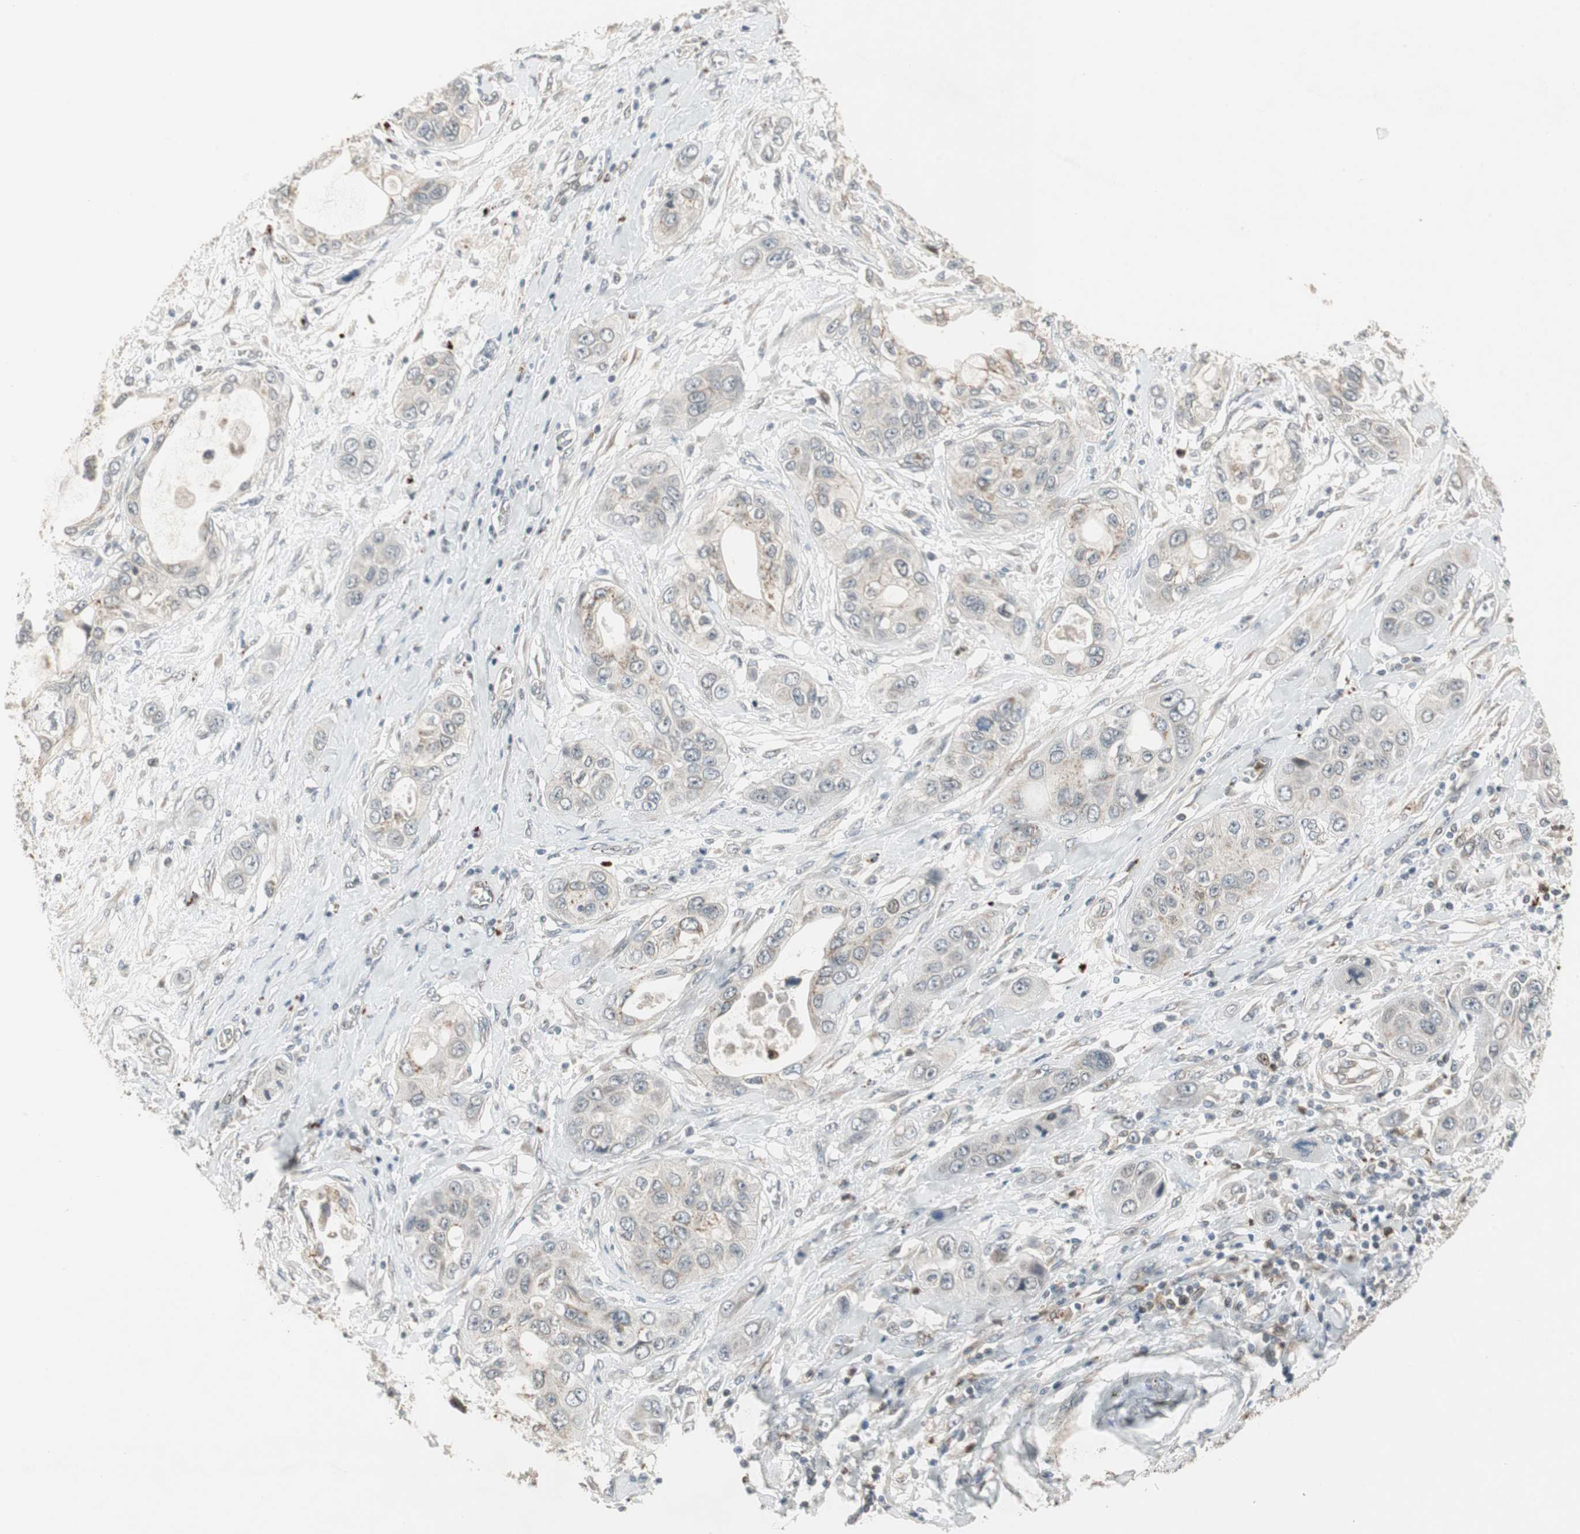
{"staining": {"intensity": "weak", "quantity": "<25%", "location": "cytoplasmic/membranous"}, "tissue": "pancreatic cancer", "cell_type": "Tumor cells", "image_type": "cancer", "snomed": [{"axis": "morphology", "description": "Adenocarcinoma, NOS"}, {"axis": "topography", "description": "Pancreas"}], "caption": "Immunohistochemistry image of pancreatic cancer stained for a protein (brown), which demonstrates no staining in tumor cells. (Stains: DAB immunohistochemistry with hematoxylin counter stain, Microscopy: brightfield microscopy at high magnification).", "gene": "SNX4", "patient": {"sex": "female", "age": 70}}